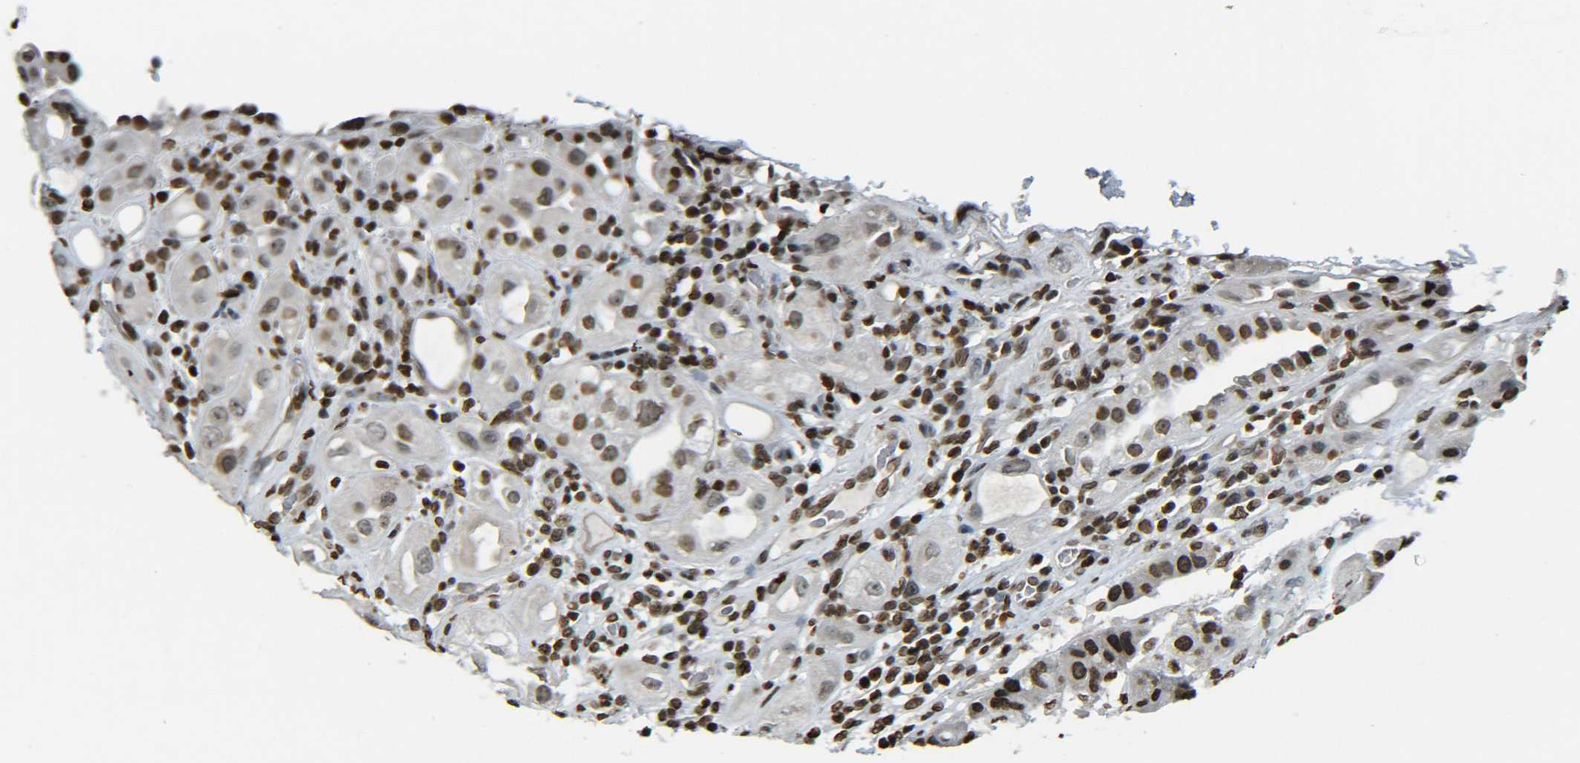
{"staining": {"intensity": "strong", "quantity": ">75%", "location": "nuclear"}, "tissue": "urothelial cancer", "cell_type": "Tumor cells", "image_type": "cancer", "snomed": [{"axis": "morphology", "description": "Urothelial carcinoma, High grade"}, {"axis": "topography", "description": "Urinary bladder"}], "caption": "Urothelial carcinoma (high-grade) stained with a protein marker exhibits strong staining in tumor cells.", "gene": "H4C16", "patient": {"sex": "female", "age": 64}}